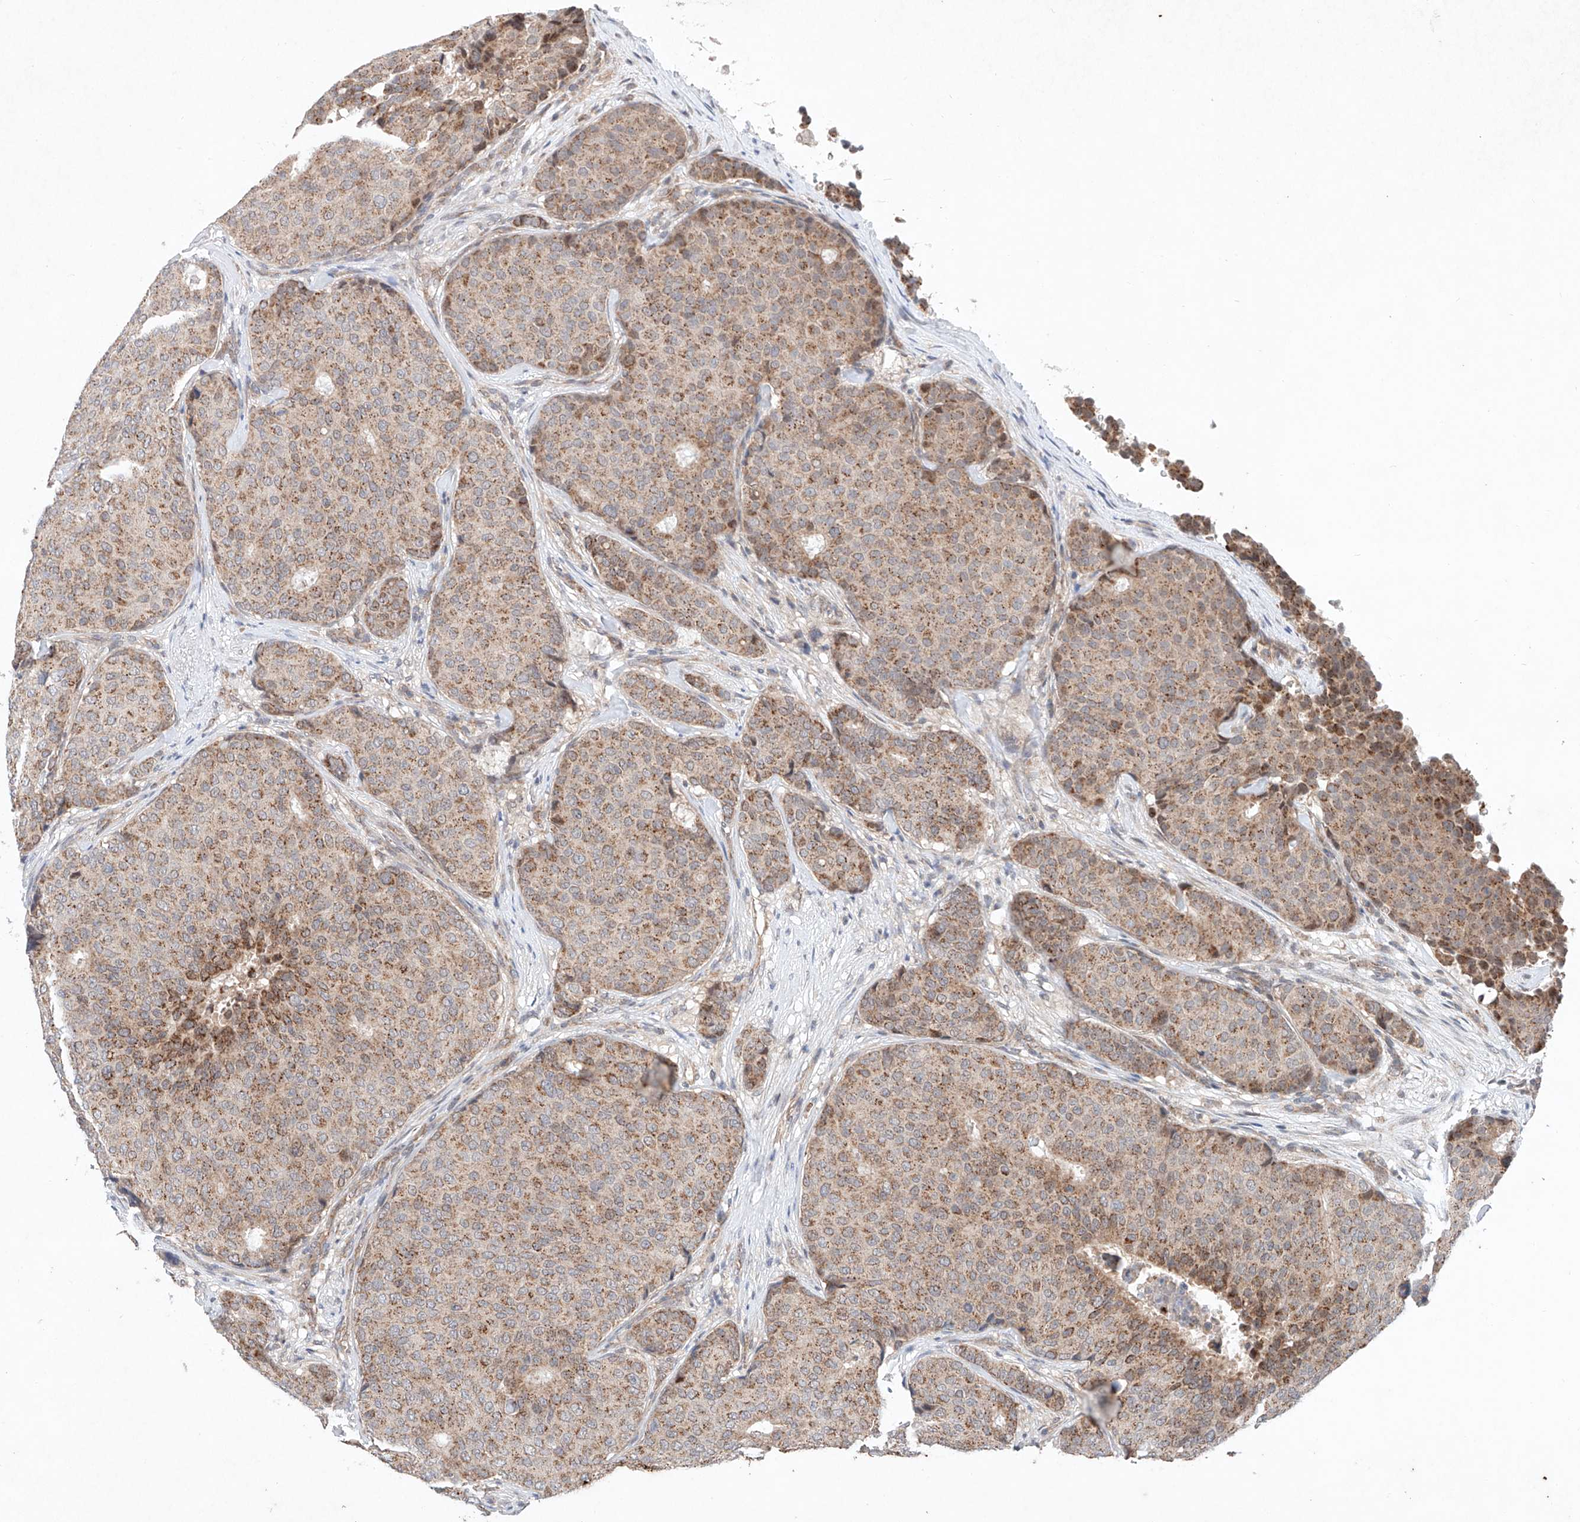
{"staining": {"intensity": "moderate", "quantity": ">75%", "location": "cytoplasmic/membranous"}, "tissue": "breast cancer", "cell_type": "Tumor cells", "image_type": "cancer", "snomed": [{"axis": "morphology", "description": "Duct carcinoma"}, {"axis": "topography", "description": "Breast"}], "caption": "Human breast cancer (infiltrating ductal carcinoma) stained with a protein marker shows moderate staining in tumor cells.", "gene": "FASTK", "patient": {"sex": "female", "age": 75}}